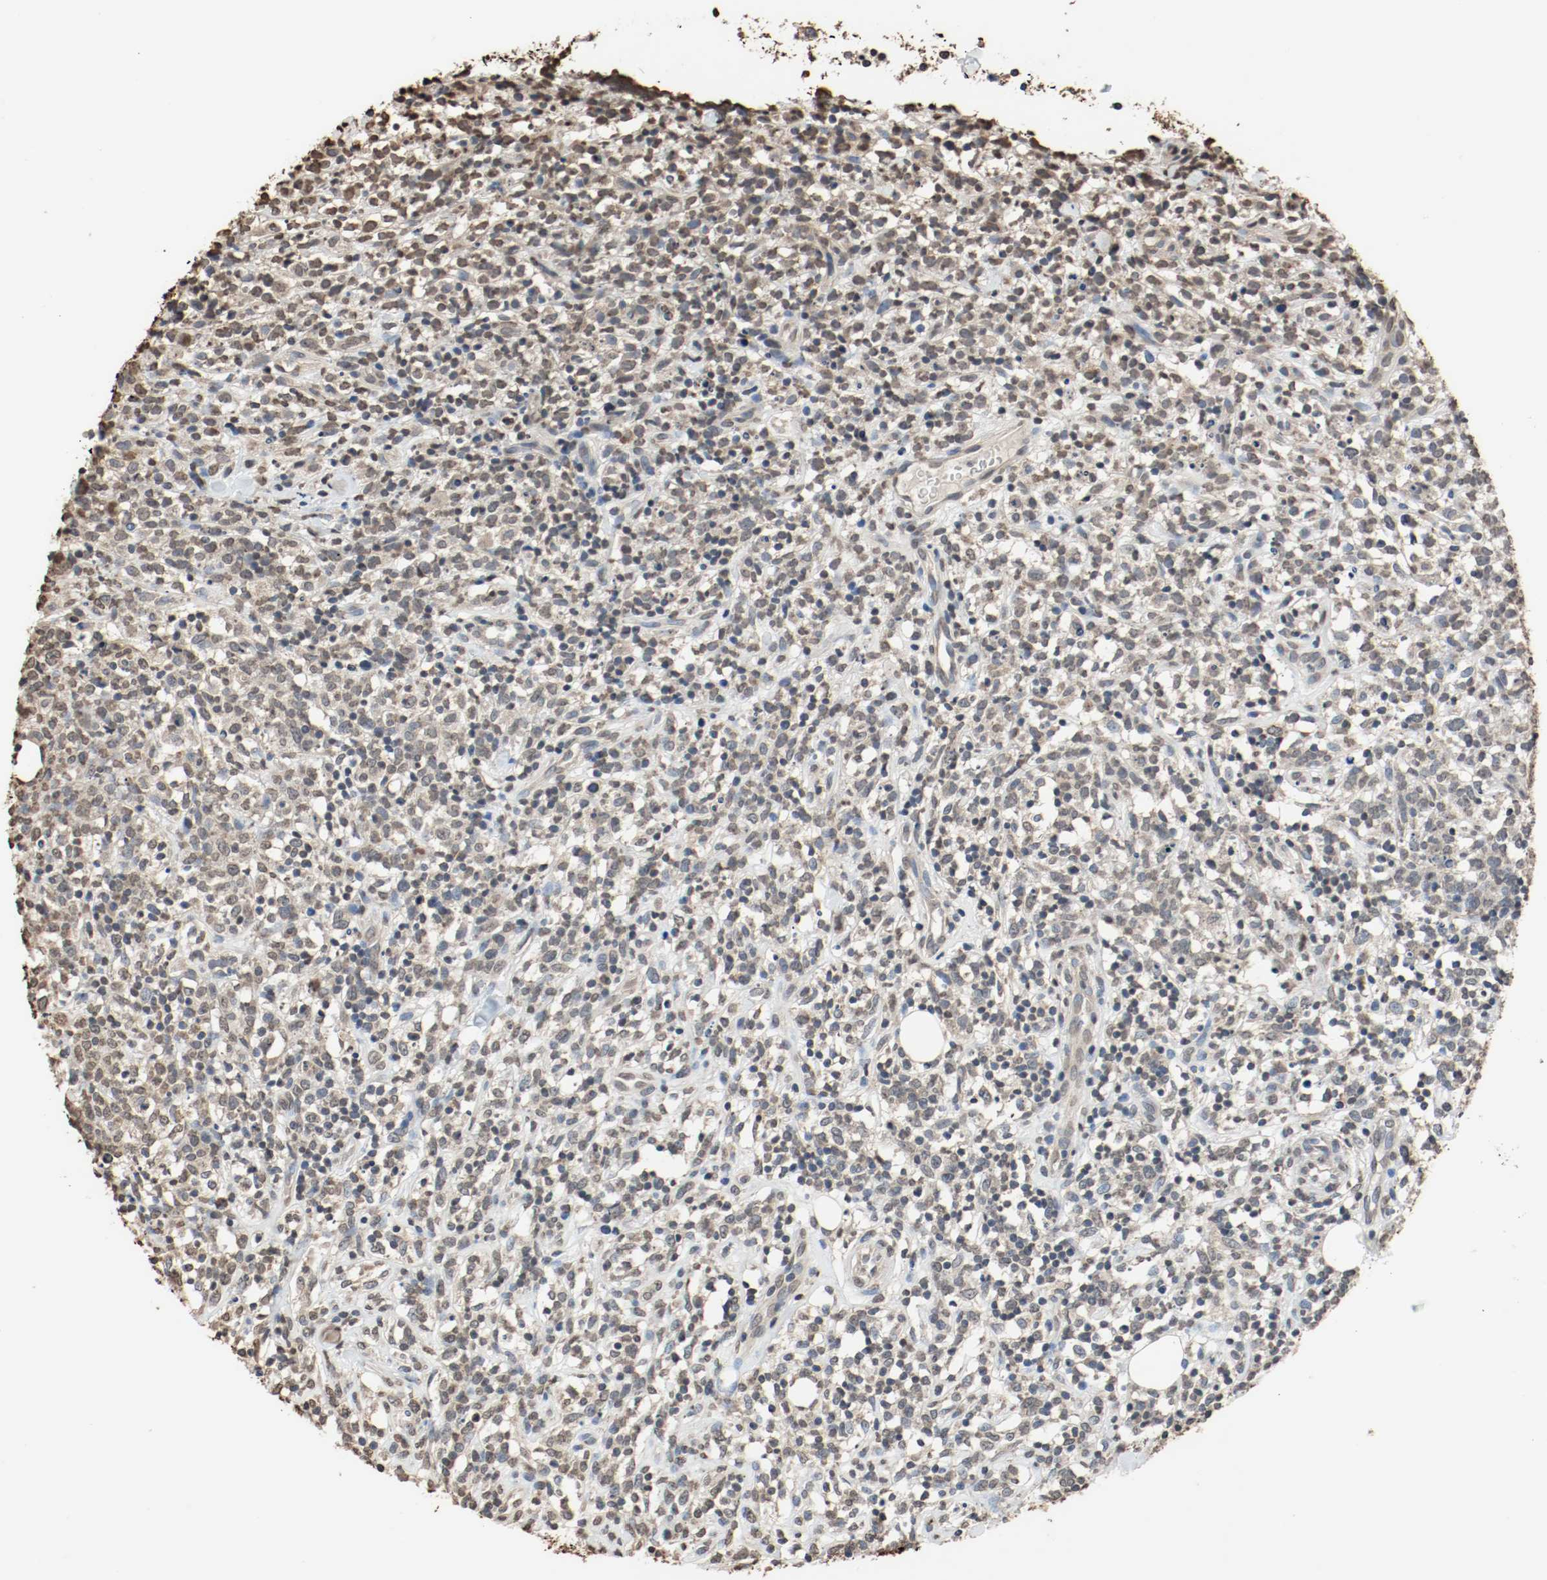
{"staining": {"intensity": "weak", "quantity": "25%-75%", "location": "cytoplasmic/membranous"}, "tissue": "lymphoma", "cell_type": "Tumor cells", "image_type": "cancer", "snomed": [{"axis": "morphology", "description": "Malignant lymphoma, non-Hodgkin's type, High grade"}, {"axis": "topography", "description": "Lymph node"}], "caption": "Immunohistochemistry photomicrograph of neoplastic tissue: human lymphoma stained using immunohistochemistry reveals low levels of weak protein expression localized specifically in the cytoplasmic/membranous of tumor cells, appearing as a cytoplasmic/membranous brown color.", "gene": "RTN4", "patient": {"sex": "female", "age": 73}}